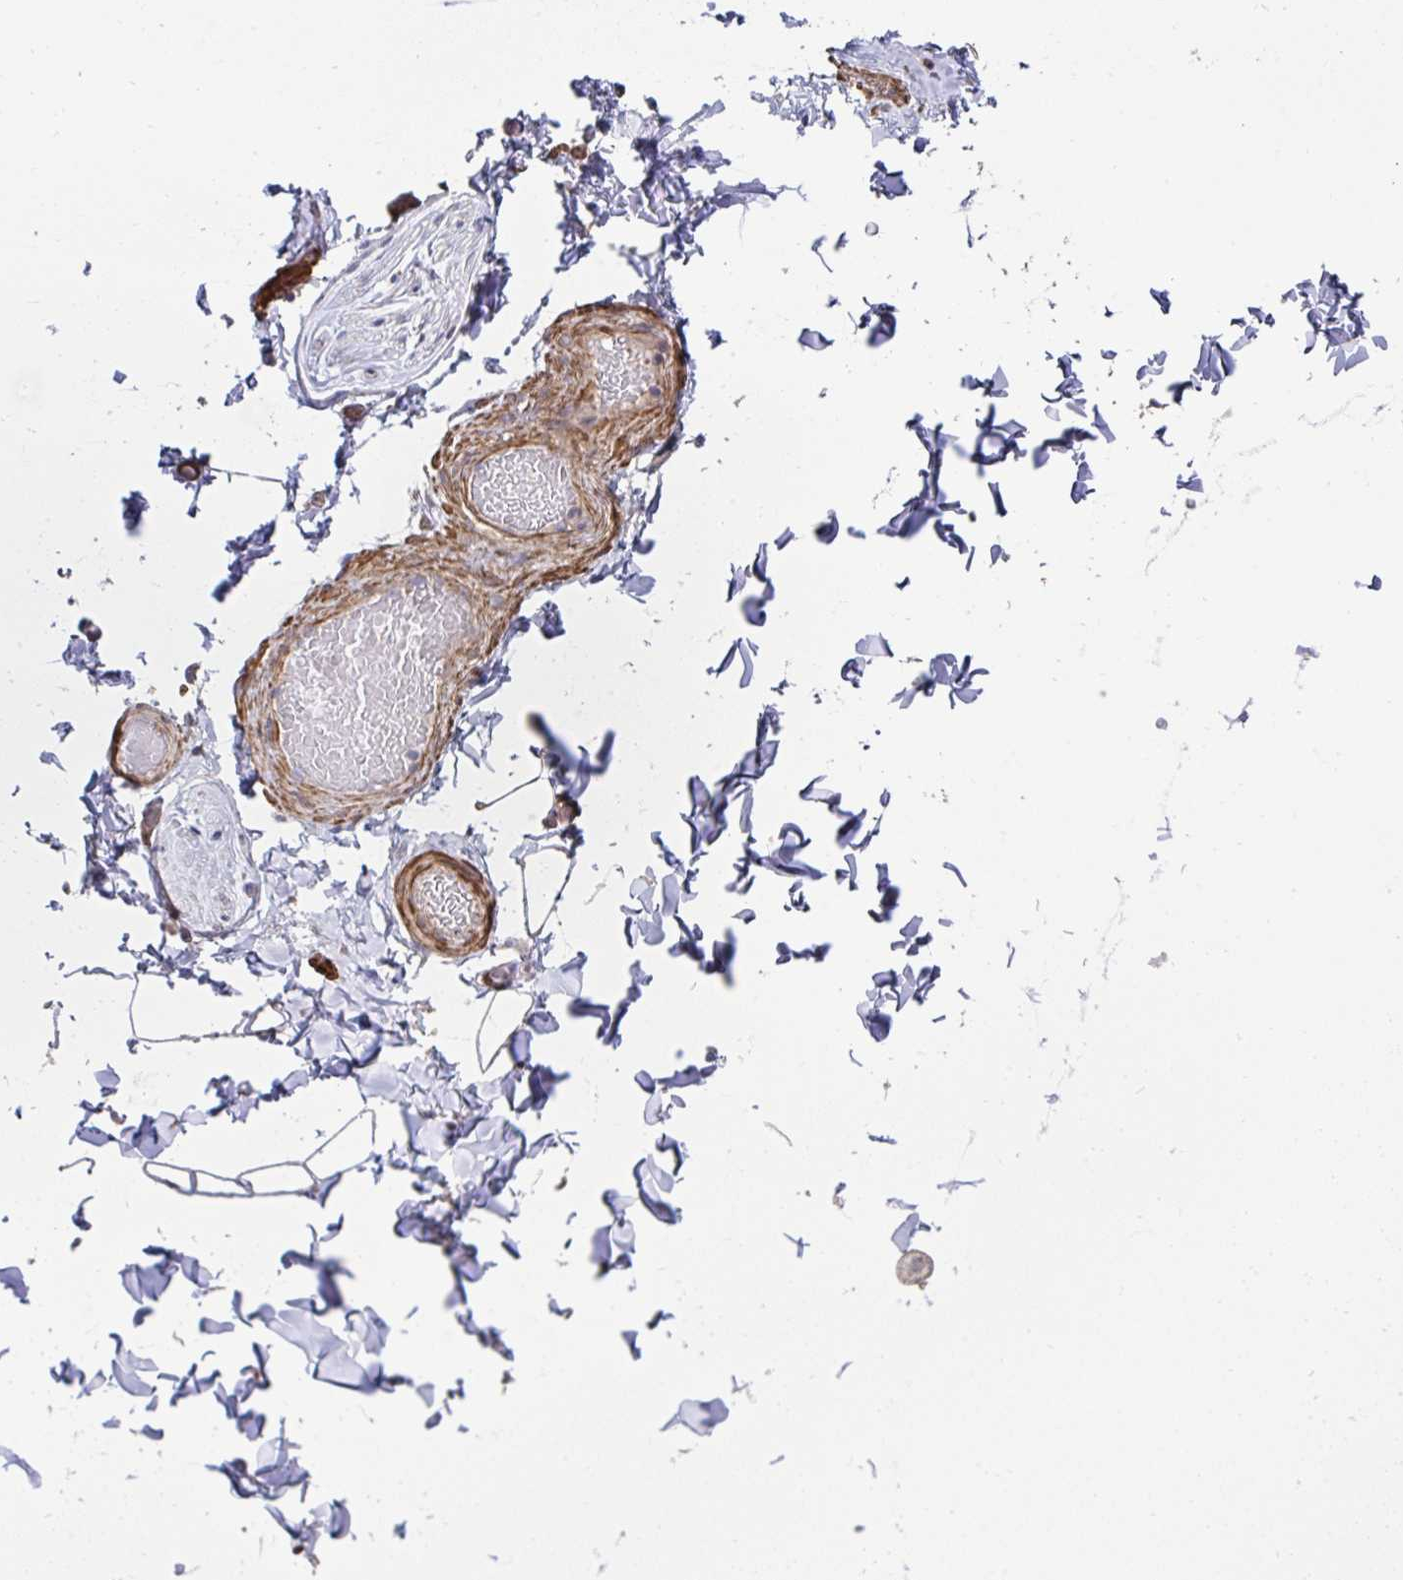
{"staining": {"intensity": "negative", "quantity": "none", "location": "none"}, "tissue": "adipose tissue", "cell_type": "Adipocytes", "image_type": "normal", "snomed": [{"axis": "morphology", "description": "Normal tissue, NOS"}, {"axis": "topography", "description": "Soft tissue"}, {"axis": "topography", "description": "Adipose tissue"}, {"axis": "topography", "description": "Vascular tissue"}, {"axis": "topography", "description": "Peripheral nerve tissue"}], "caption": "This is a photomicrograph of immunohistochemistry staining of benign adipose tissue, which shows no positivity in adipocytes. (IHC, brightfield microscopy, high magnification).", "gene": "DZANK1", "patient": {"sex": "male", "age": 29}}